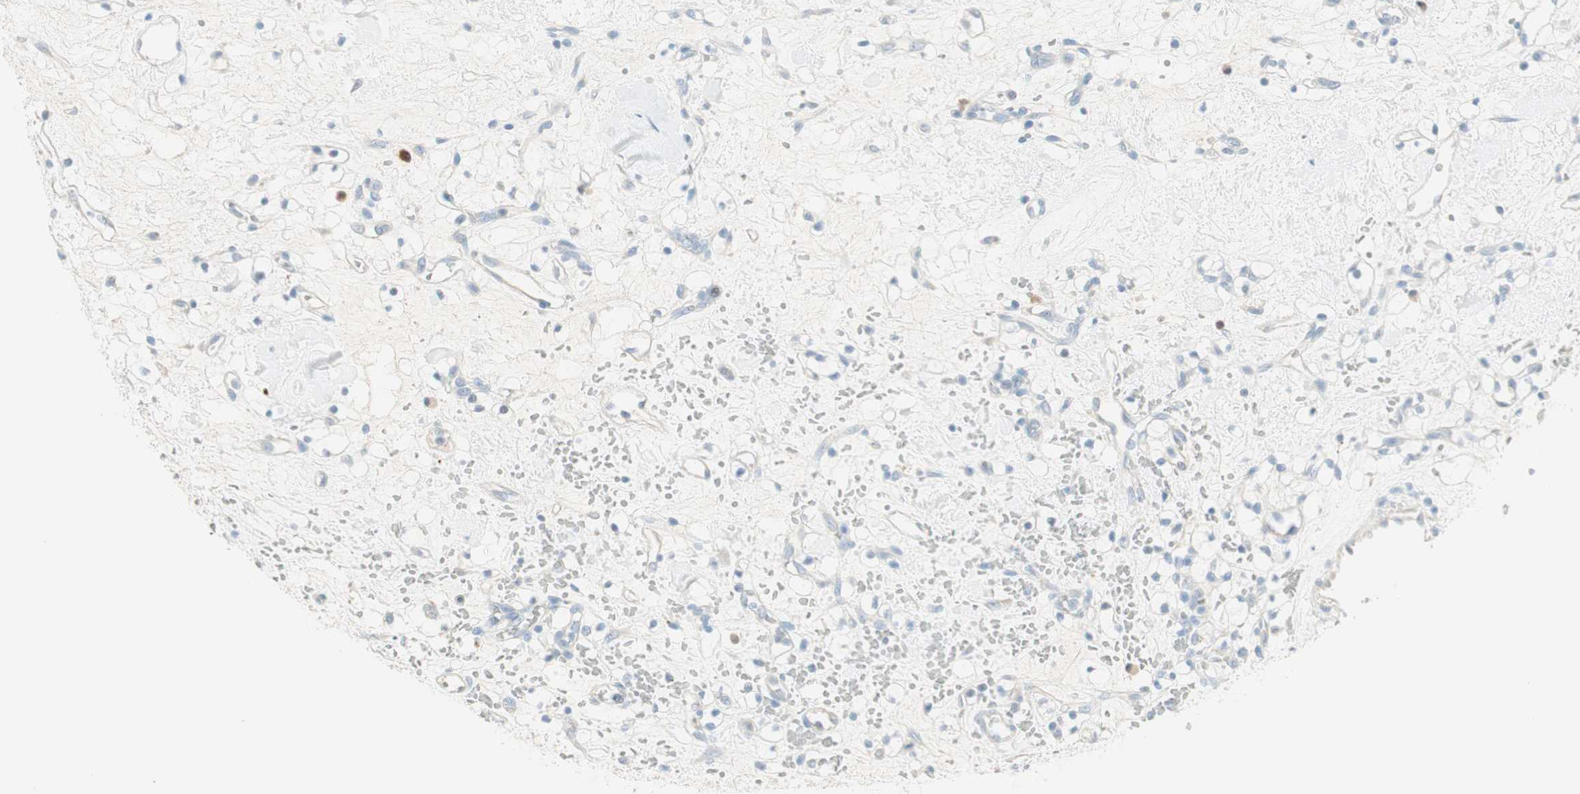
{"staining": {"intensity": "negative", "quantity": "none", "location": "none"}, "tissue": "renal cancer", "cell_type": "Tumor cells", "image_type": "cancer", "snomed": [{"axis": "morphology", "description": "Adenocarcinoma, NOS"}, {"axis": "topography", "description": "Kidney"}], "caption": "DAB (3,3'-diaminobenzidine) immunohistochemical staining of human renal cancer demonstrates no significant positivity in tumor cells.", "gene": "HPGD", "patient": {"sex": "female", "age": 60}}